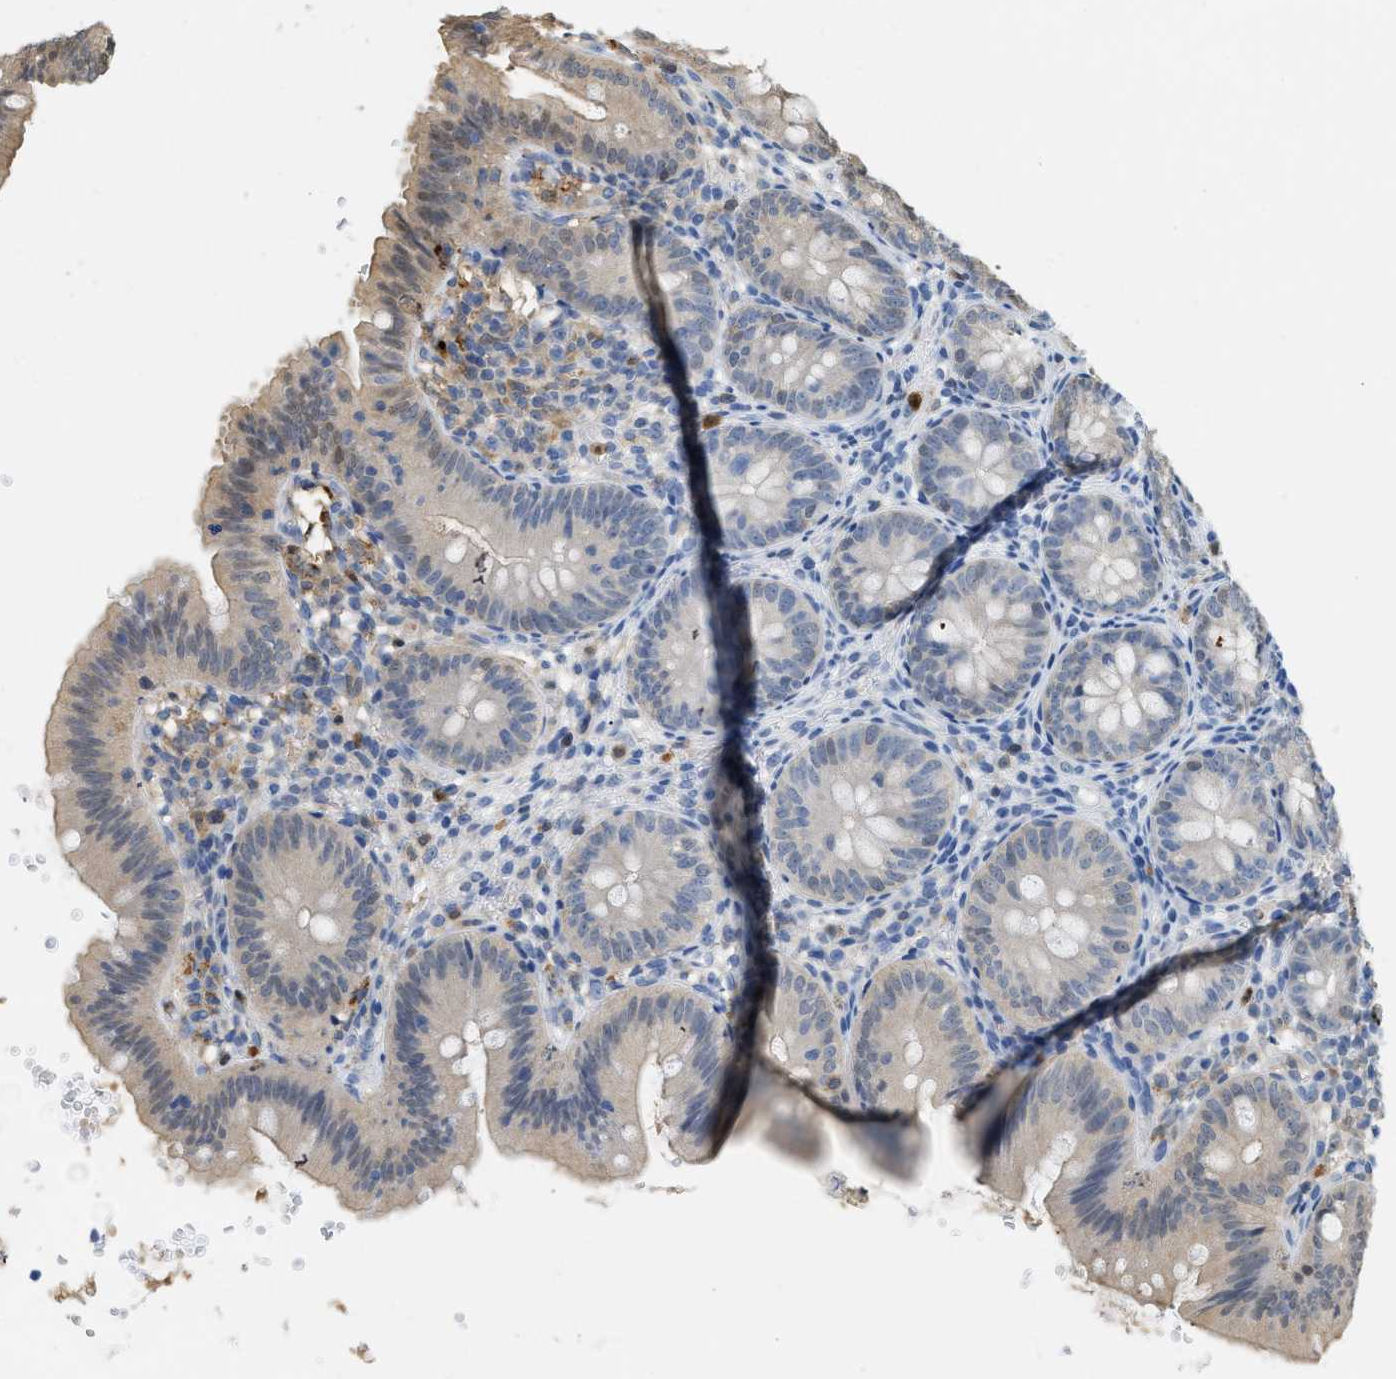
{"staining": {"intensity": "weak", "quantity": ">75%", "location": "cytoplasmic/membranous"}, "tissue": "appendix", "cell_type": "Glandular cells", "image_type": "normal", "snomed": [{"axis": "morphology", "description": "Normal tissue, NOS"}, {"axis": "topography", "description": "Appendix"}], "caption": "Protein analysis of normal appendix reveals weak cytoplasmic/membranous expression in about >75% of glandular cells.", "gene": "SERPINB1", "patient": {"sex": "male", "age": 1}}